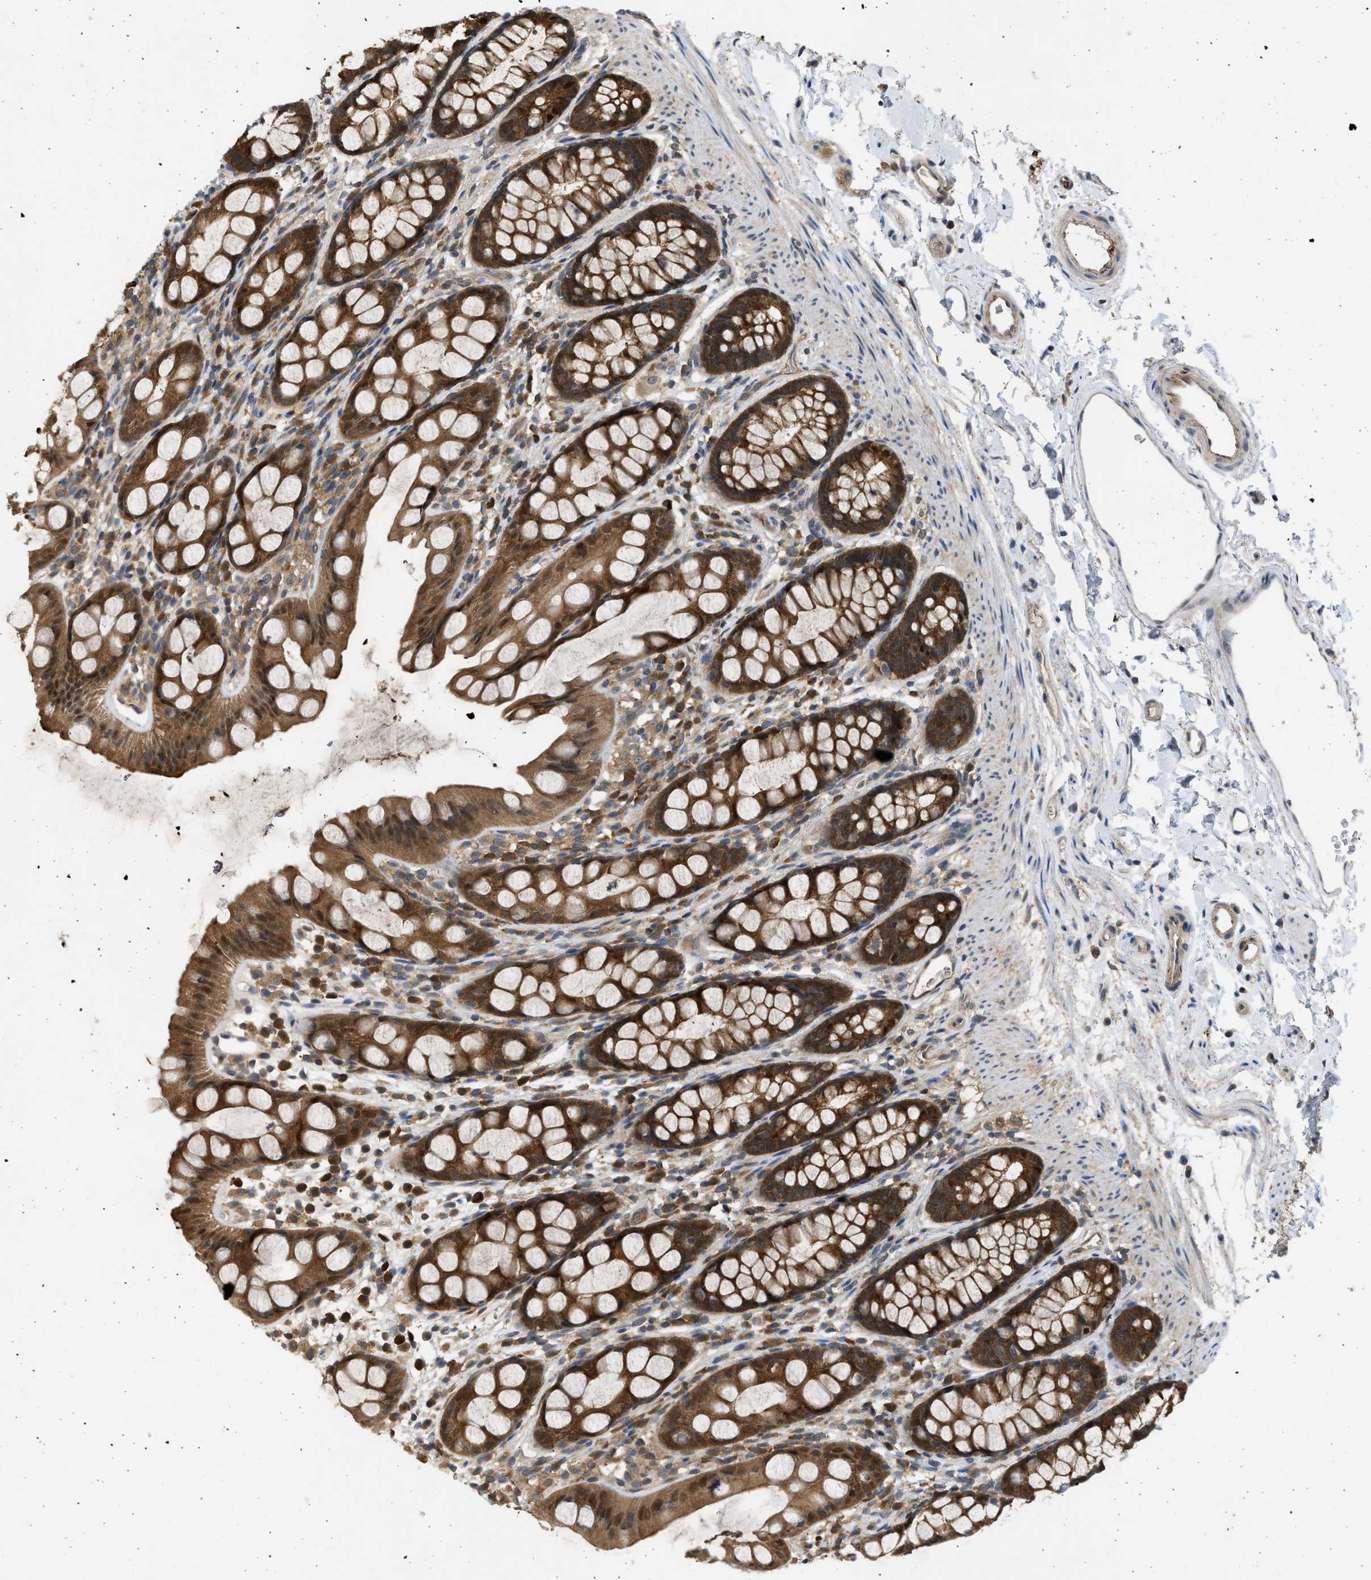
{"staining": {"intensity": "moderate", "quantity": ">75%", "location": "cytoplasmic/membranous,nuclear"}, "tissue": "rectum", "cell_type": "Glandular cells", "image_type": "normal", "snomed": [{"axis": "morphology", "description": "Normal tissue, NOS"}, {"axis": "topography", "description": "Rectum"}], "caption": "A histopathology image showing moderate cytoplasmic/membranous,nuclear expression in approximately >75% of glandular cells in normal rectum, as visualized by brown immunohistochemical staining.", "gene": "MAPK7", "patient": {"sex": "female", "age": 65}}